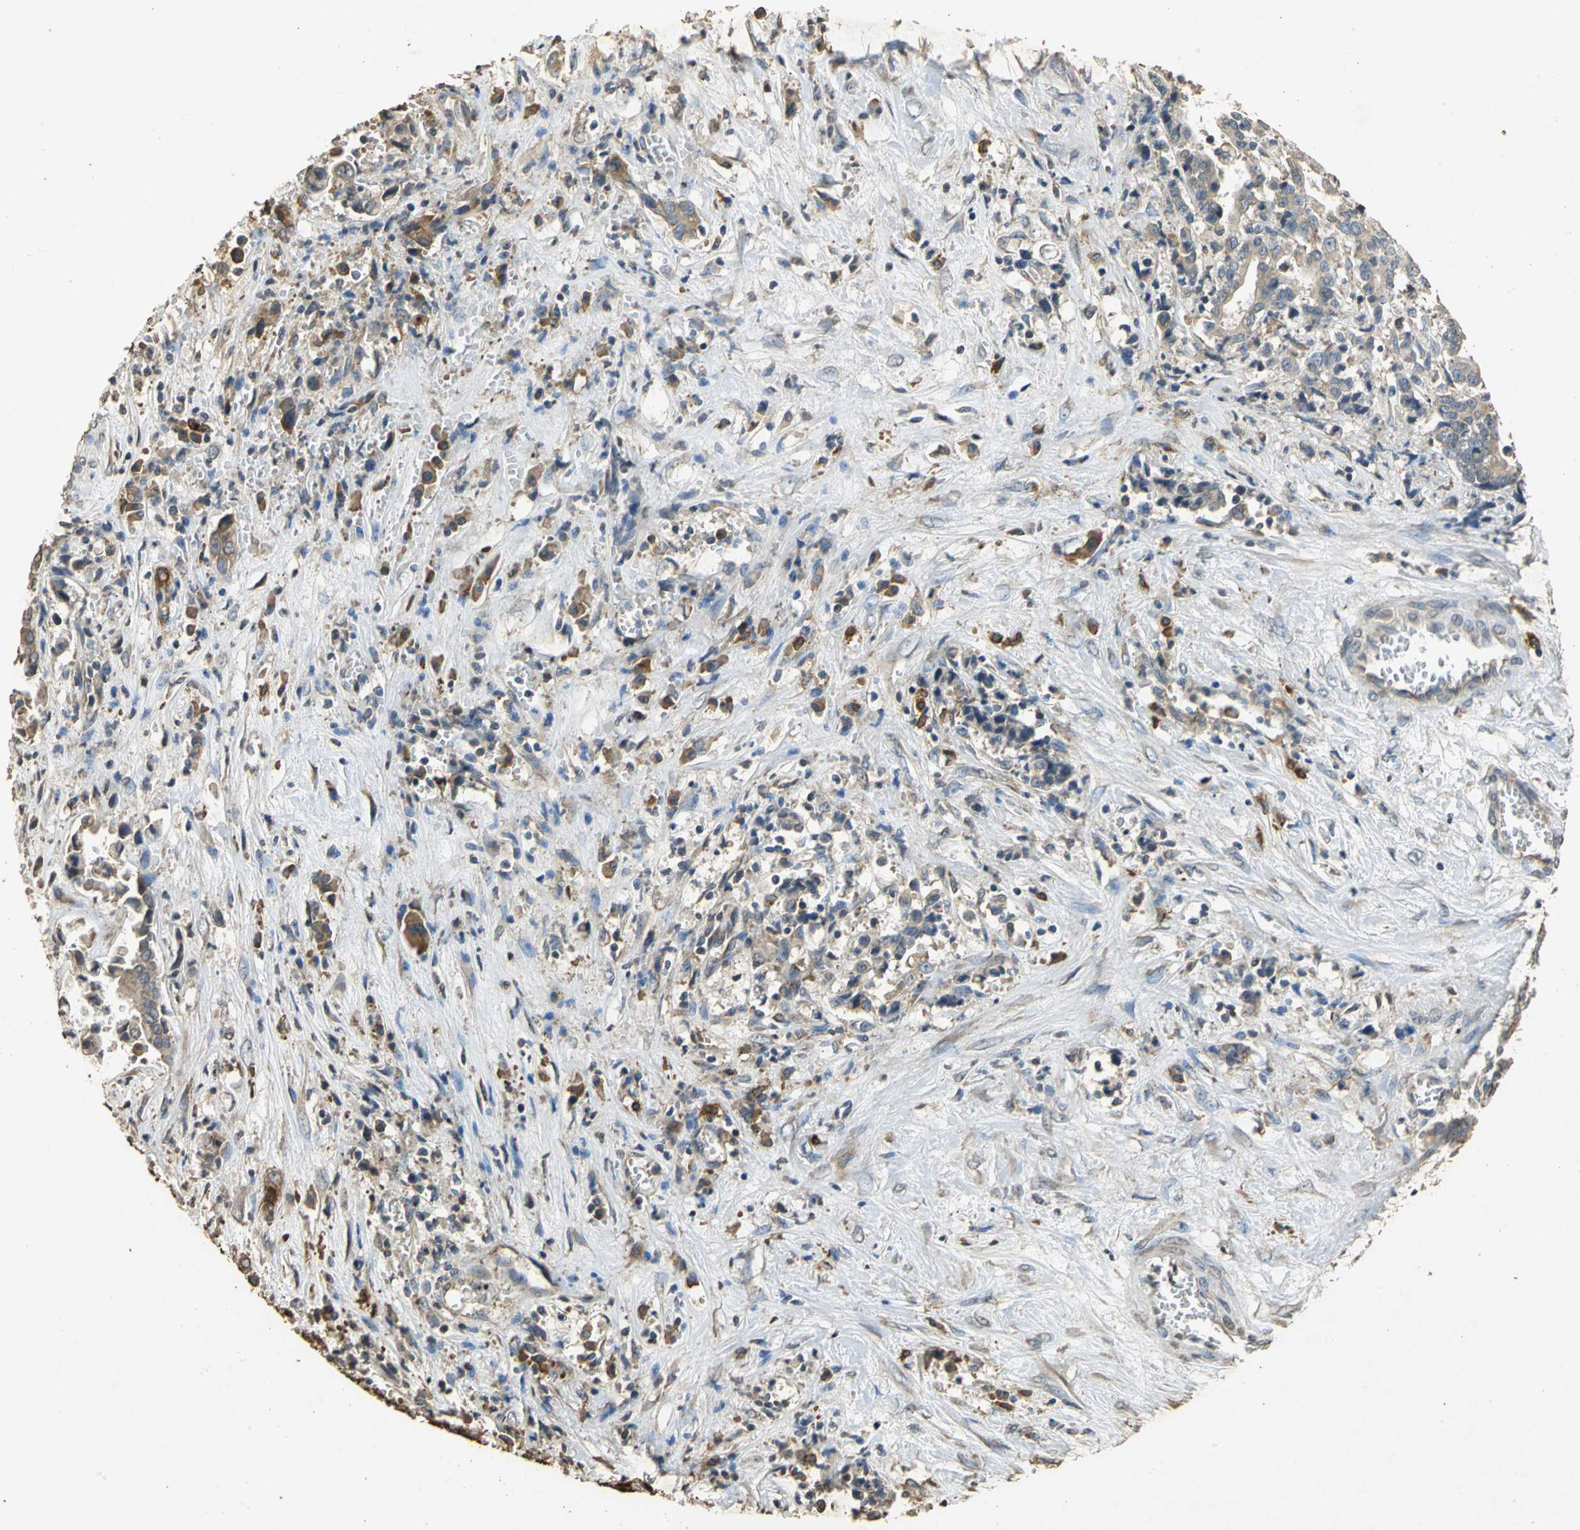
{"staining": {"intensity": "weak", "quantity": ">75%", "location": "cytoplasmic/membranous"}, "tissue": "liver cancer", "cell_type": "Tumor cells", "image_type": "cancer", "snomed": [{"axis": "morphology", "description": "Cholangiocarcinoma"}, {"axis": "topography", "description": "Liver"}], "caption": "A brown stain labels weak cytoplasmic/membranous positivity of a protein in human liver cancer (cholangiocarcinoma) tumor cells.", "gene": "ACSL4", "patient": {"sex": "male", "age": 57}}